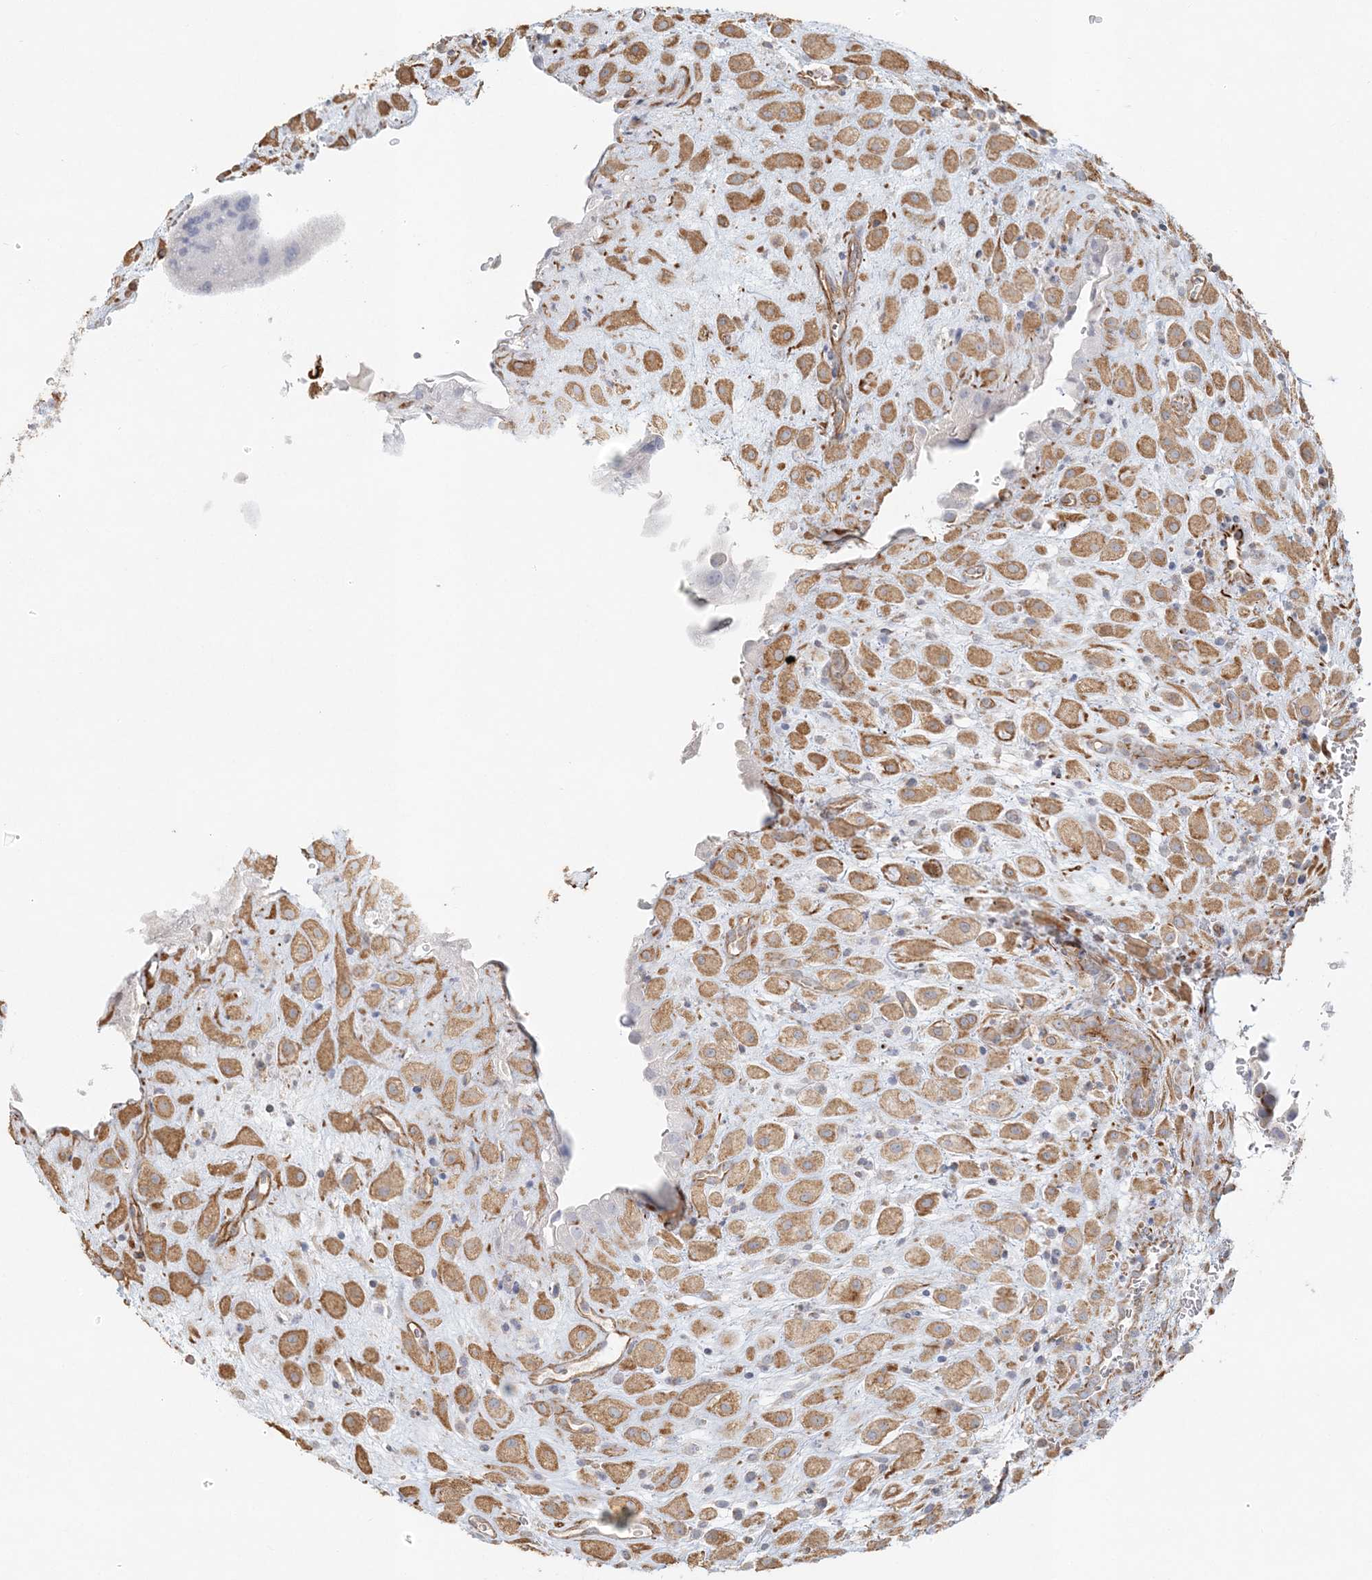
{"staining": {"intensity": "moderate", "quantity": ">75%", "location": "cytoplasmic/membranous"}, "tissue": "placenta", "cell_type": "Decidual cells", "image_type": "normal", "snomed": [{"axis": "morphology", "description": "Normal tissue, NOS"}, {"axis": "topography", "description": "Placenta"}], "caption": "Protein expression analysis of normal placenta exhibits moderate cytoplasmic/membranous staining in approximately >75% of decidual cells. The staining was performed using DAB to visualize the protein expression in brown, while the nuclei were stained in blue with hematoxylin (Magnification: 20x).", "gene": "DMRTB1", "patient": {"sex": "female", "age": 35}}